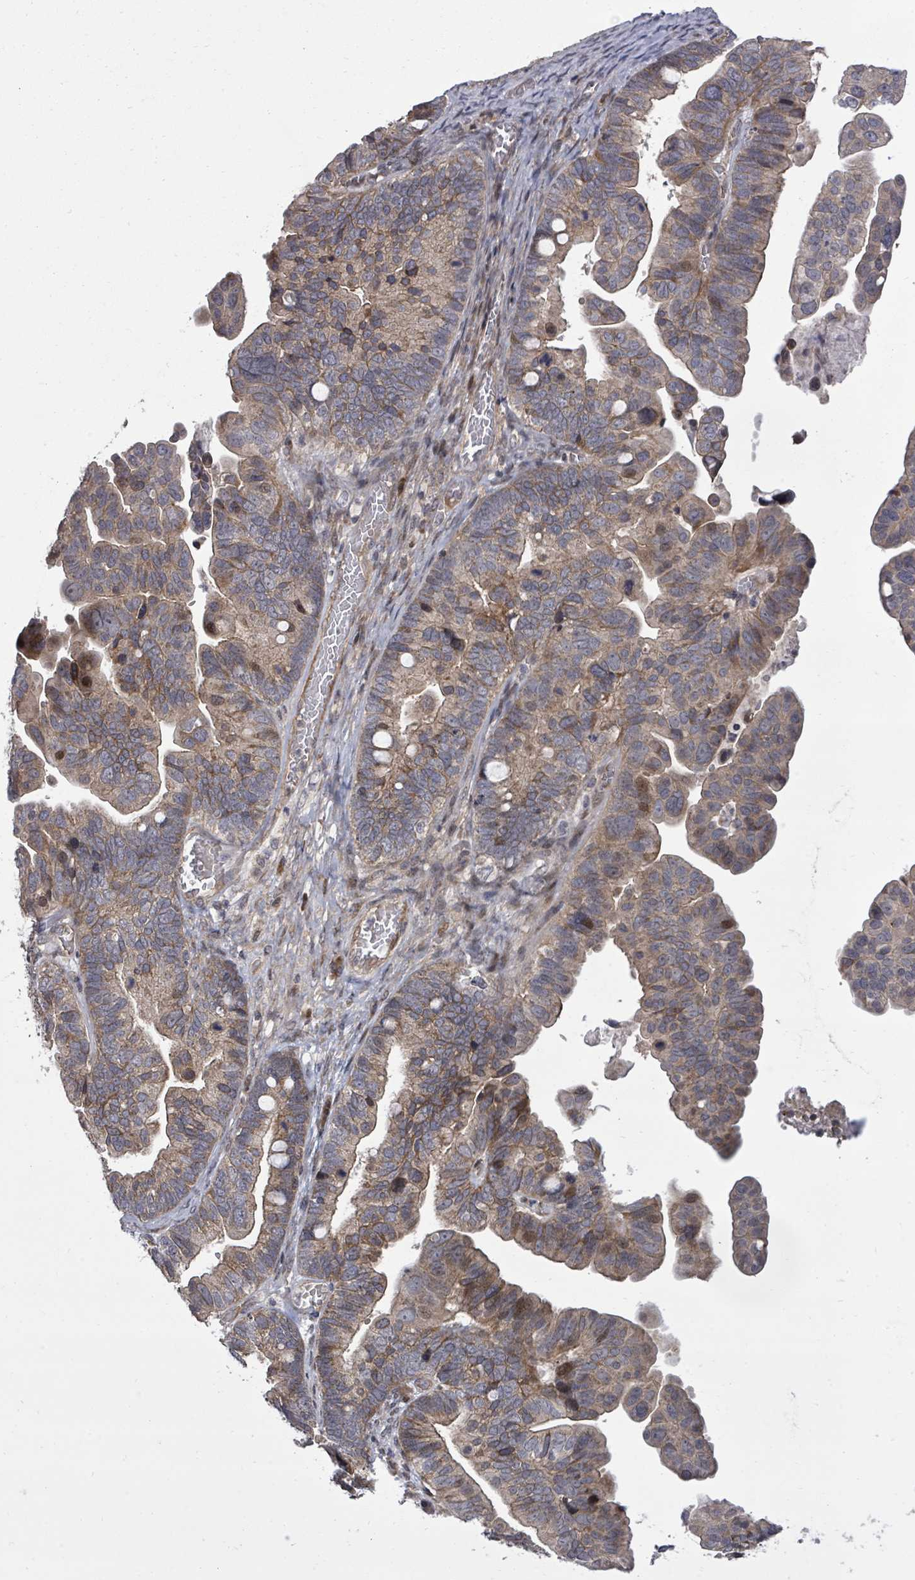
{"staining": {"intensity": "moderate", "quantity": "<25%", "location": "nuclear"}, "tissue": "ovarian cancer", "cell_type": "Tumor cells", "image_type": "cancer", "snomed": [{"axis": "morphology", "description": "Cystadenocarcinoma, serous, NOS"}, {"axis": "topography", "description": "Ovary"}], "caption": "About <25% of tumor cells in ovarian cancer (serous cystadenocarcinoma) show moderate nuclear protein staining as visualized by brown immunohistochemical staining.", "gene": "KRTAP27-1", "patient": {"sex": "female", "age": 56}}